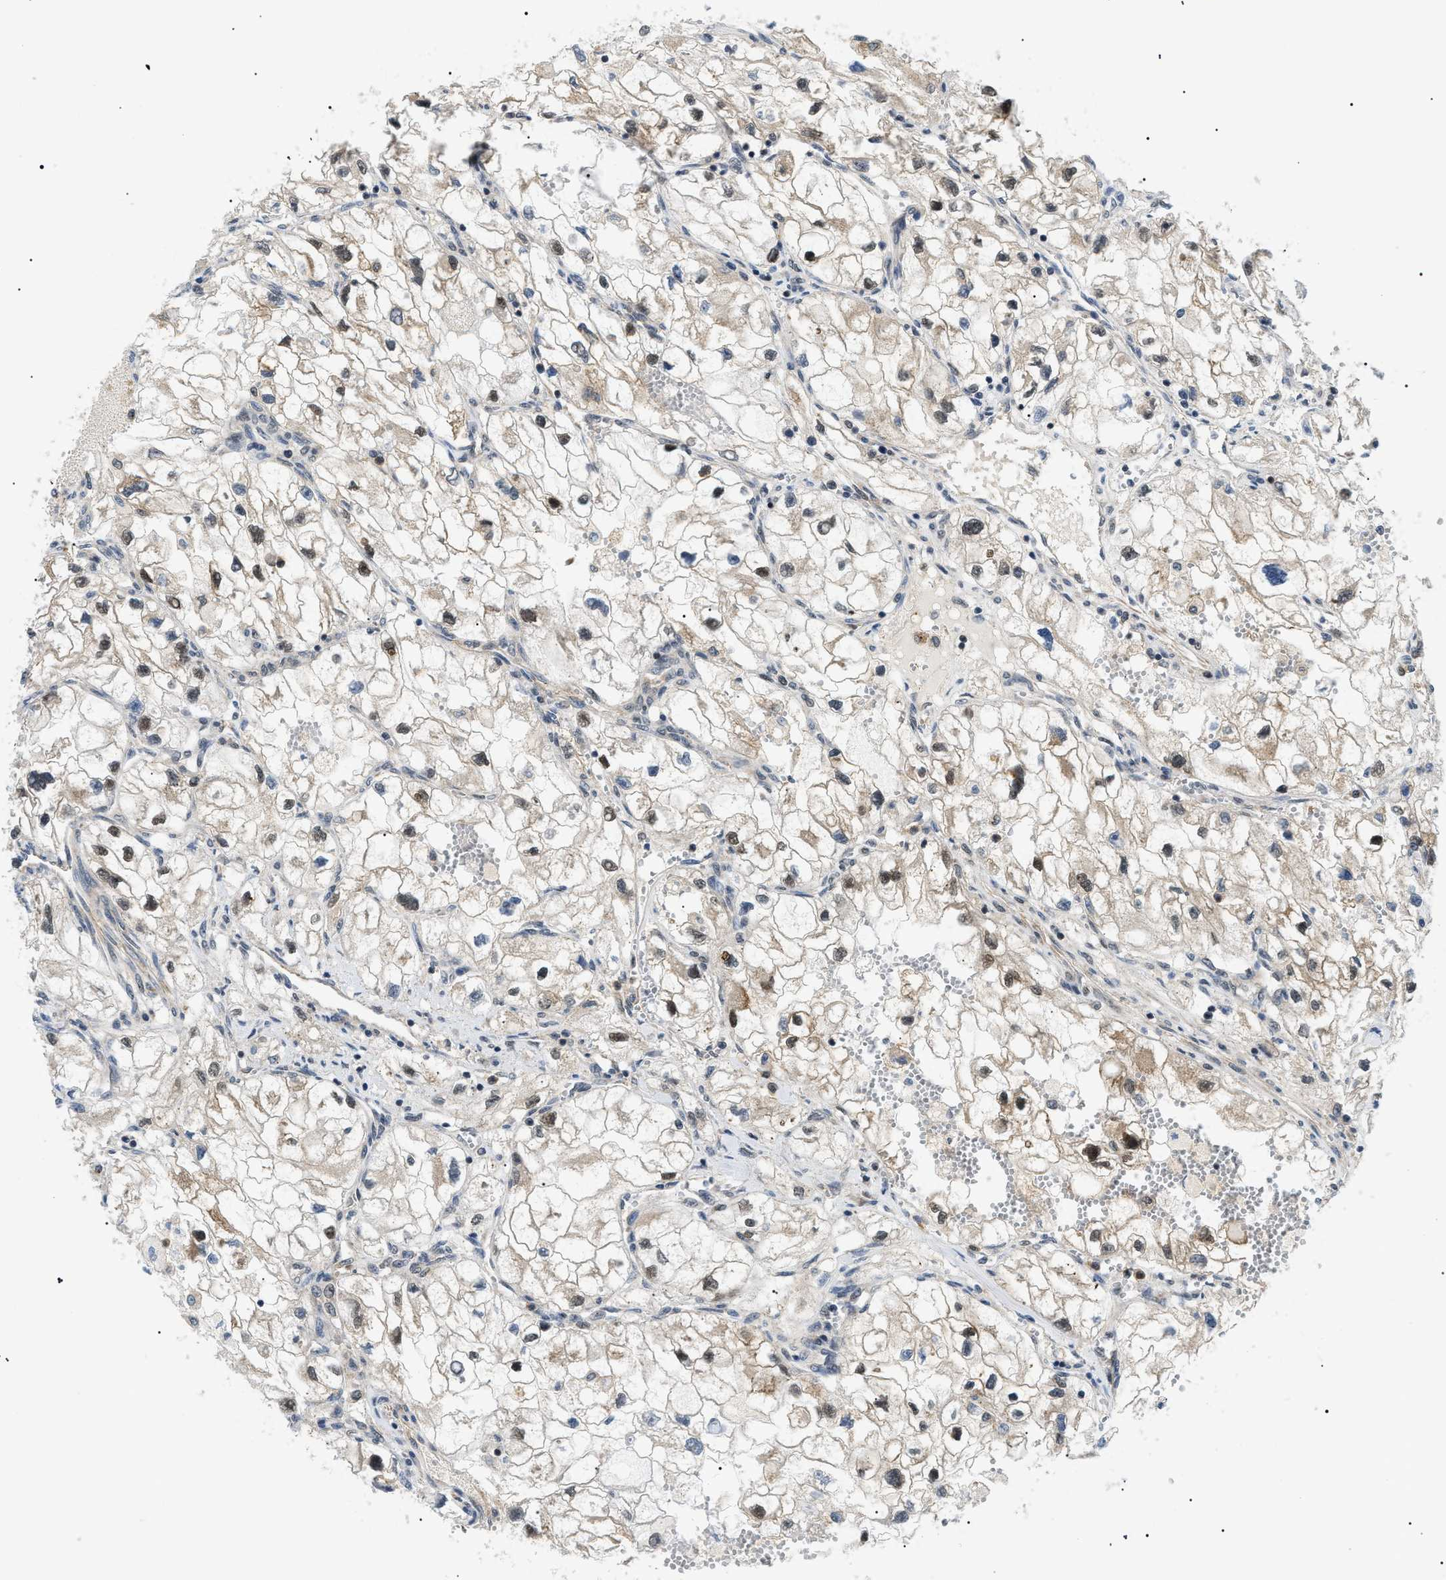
{"staining": {"intensity": "weak", "quantity": "25%-75%", "location": "nuclear"}, "tissue": "renal cancer", "cell_type": "Tumor cells", "image_type": "cancer", "snomed": [{"axis": "morphology", "description": "Adenocarcinoma, NOS"}, {"axis": "topography", "description": "Kidney"}], "caption": "About 25%-75% of tumor cells in renal adenocarcinoma show weak nuclear protein staining as visualized by brown immunohistochemical staining.", "gene": "RBM15", "patient": {"sex": "female", "age": 70}}